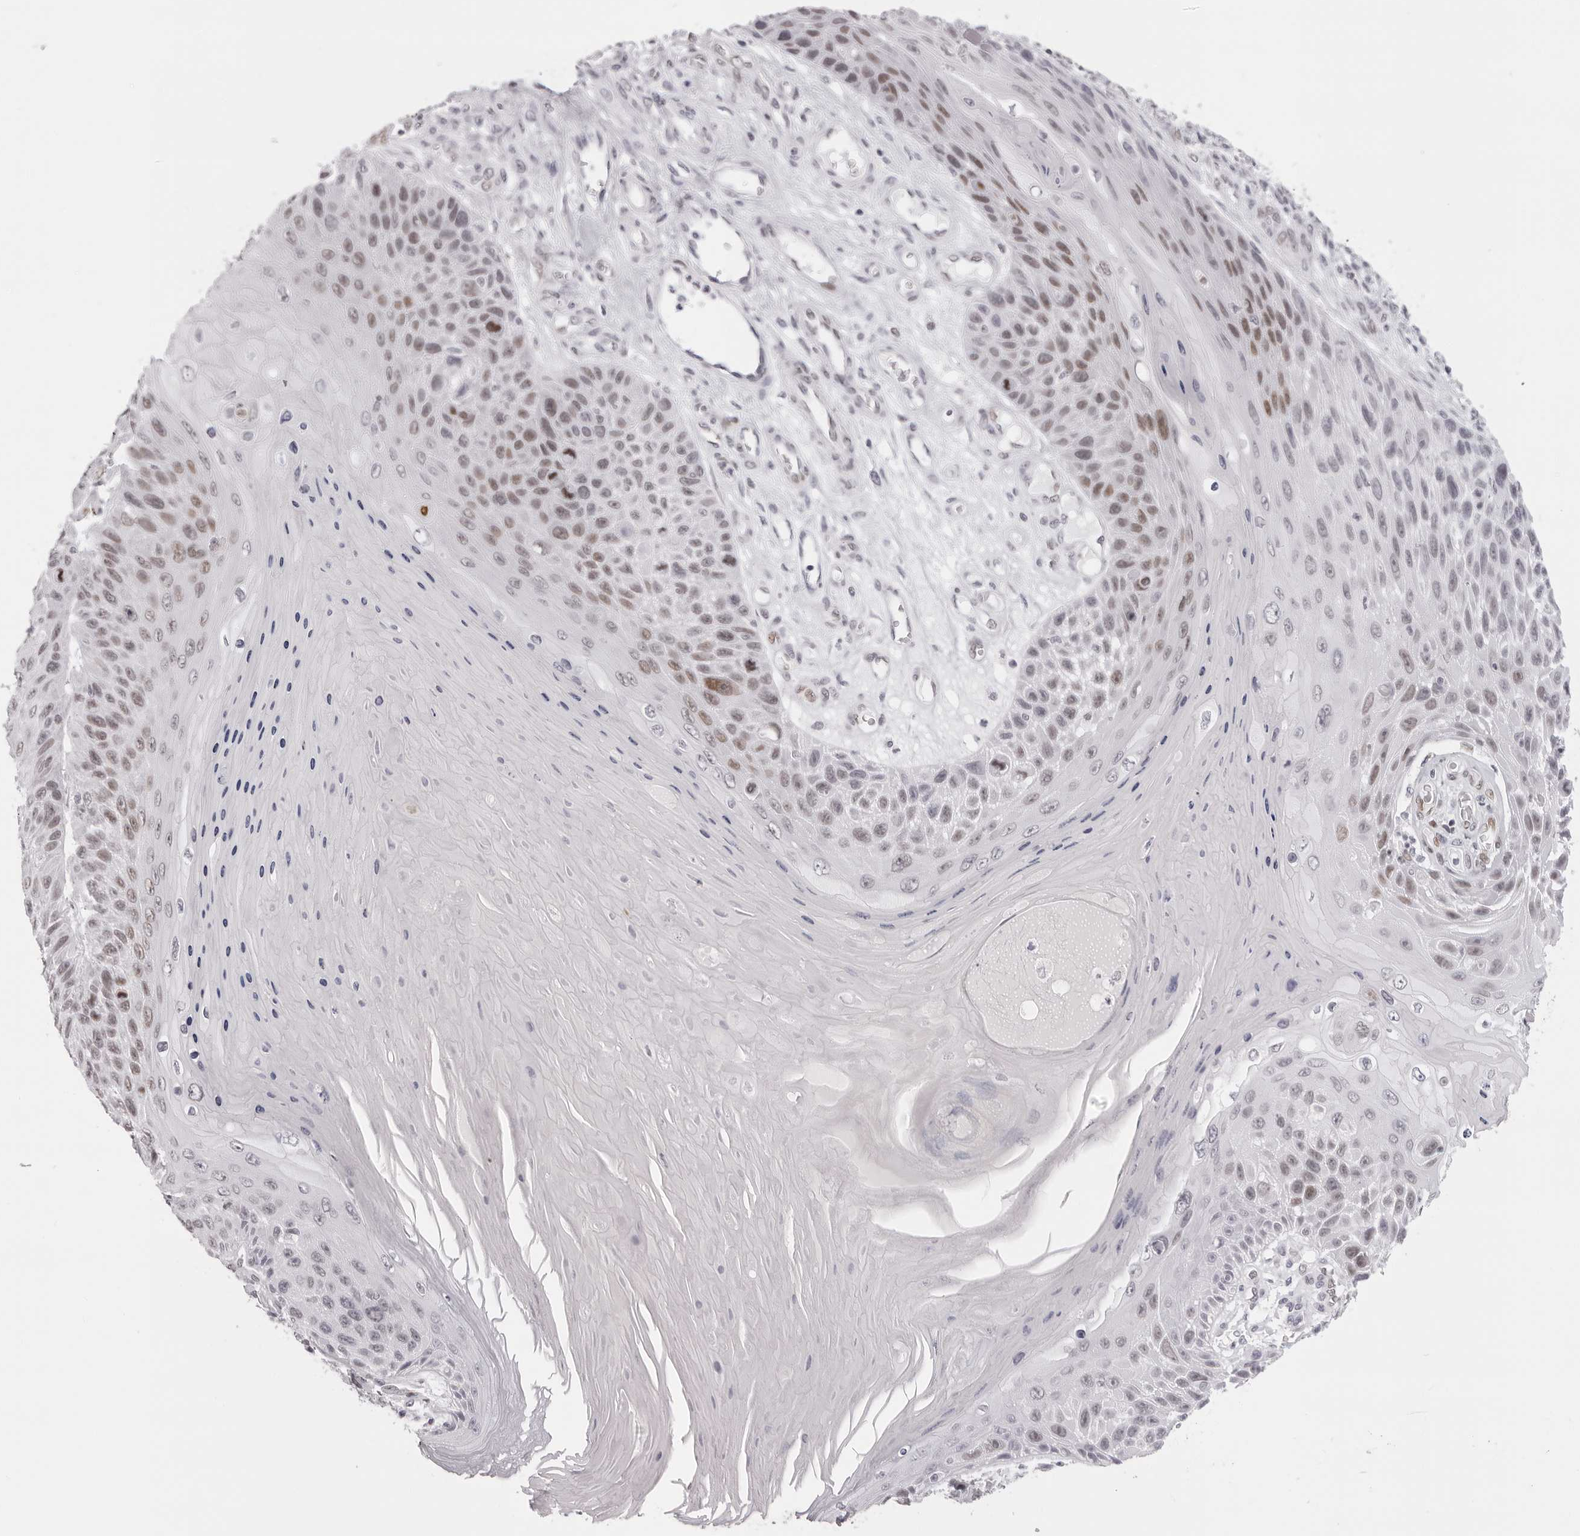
{"staining": {"intensity": "moderate", "quantity": "<25%", "location": "nuclear"}, "tissue": "skin cancer", "cell_type": "Tumor cells", "image_type": "cancer", "snomed": [{"axis": "morphology", "description": "Squamous cell carcinoma, NOS"}, {"axis": "topography", "description": "Skin"}], "caption": "Brown immunohistochemical staining in squamous cell carcinoma (skin) displays moderate nuclear expression in about <25% of tumor cells.", "gene": "MAFK", "patient": {"sex": "female", "age": 88}}